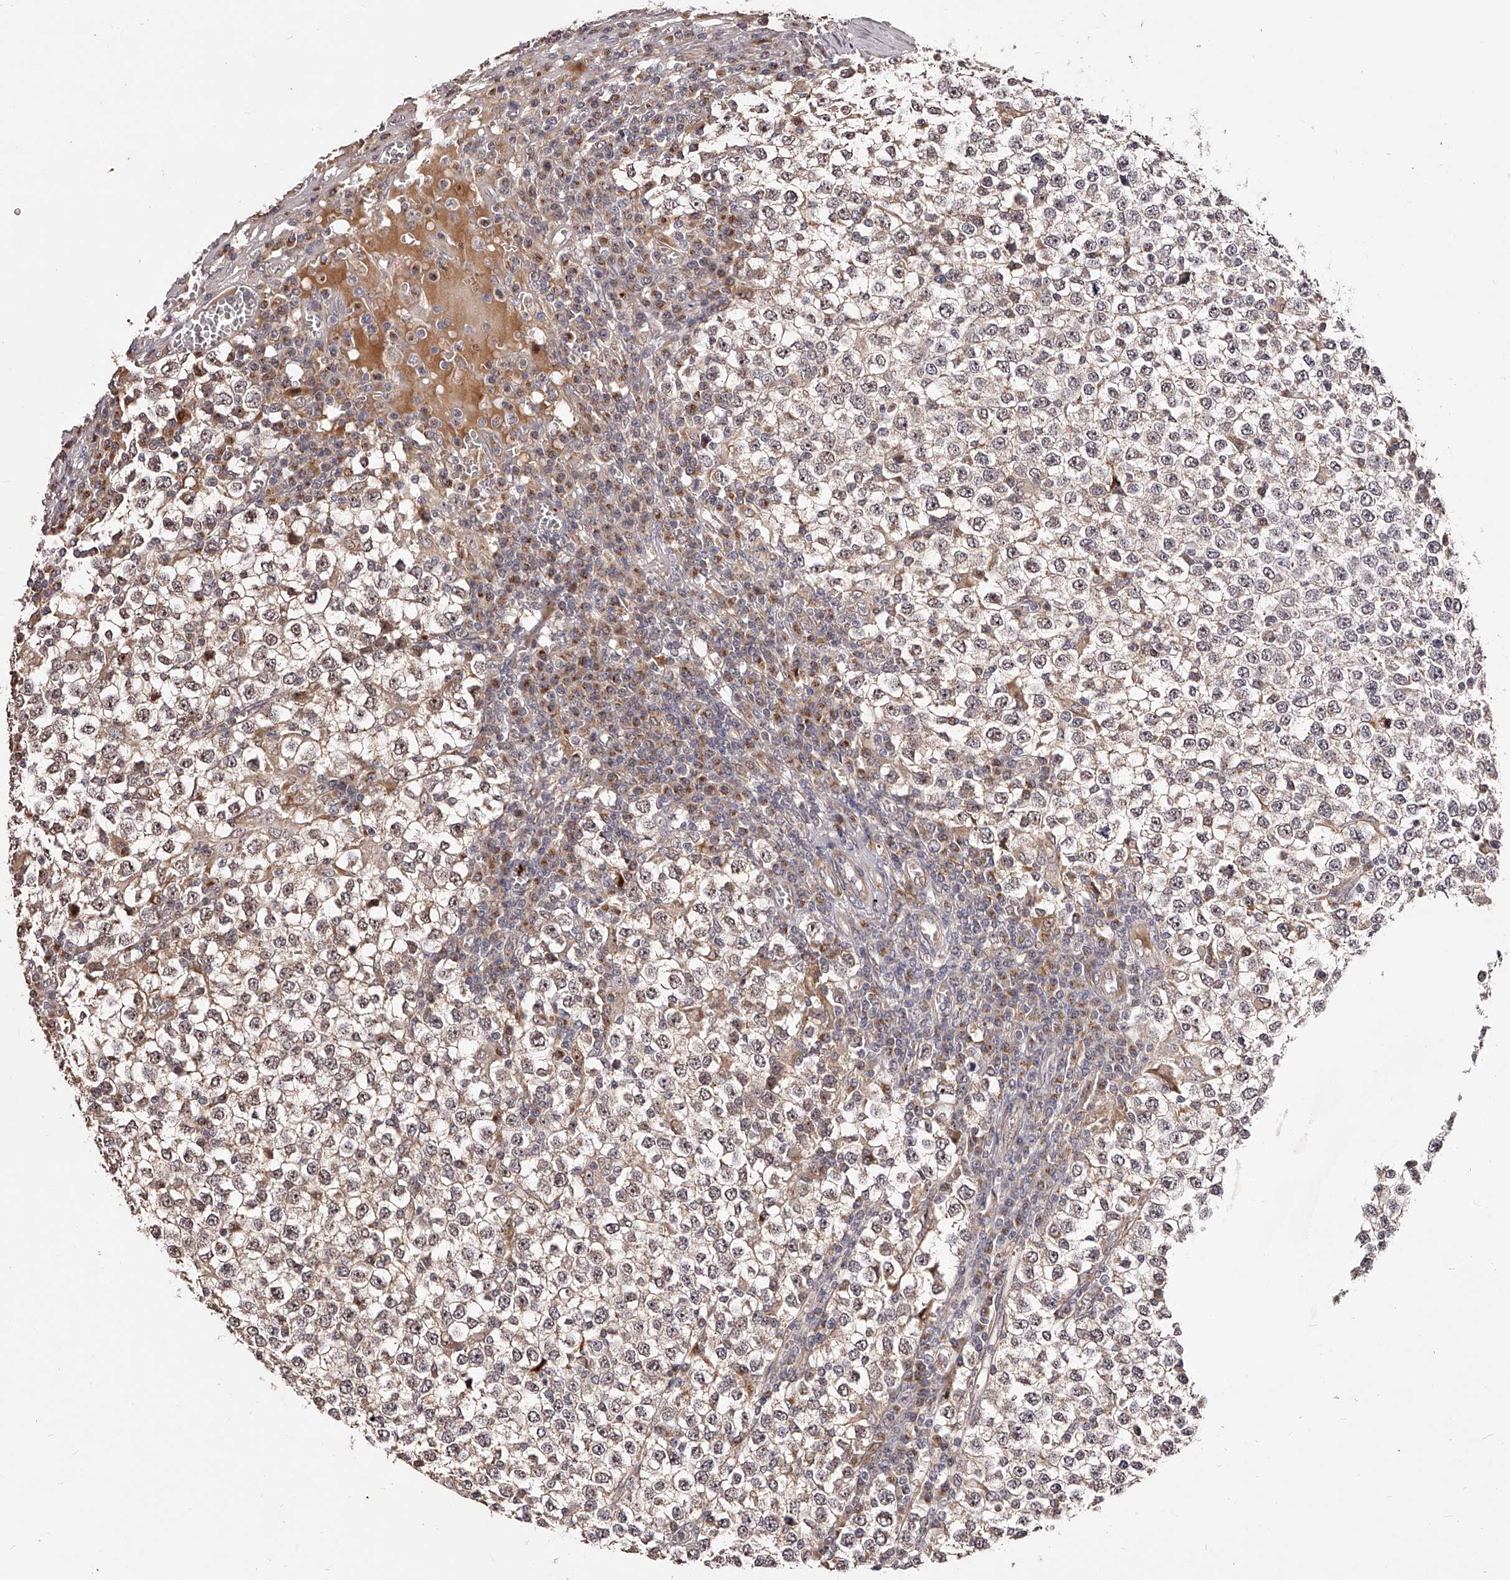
{"staining": {"intensity": "weak", "quantity": "<25%", "location": "cytoplasmic/membranous,nuclear"}, "tissue": "testis cancer", "cell_type": "Tumor cells", "image_type": "cancer", "snomed": [{"axis": "morphology", "description": "Seminoma, NOS"}, {"axis": "topography", "description": "Testis"}], "caption": "The image shows no significant positivity in tumor cells of testis cancer.", "gene": "ZNF502", "patient": {"sex": "male", "age": 65}}